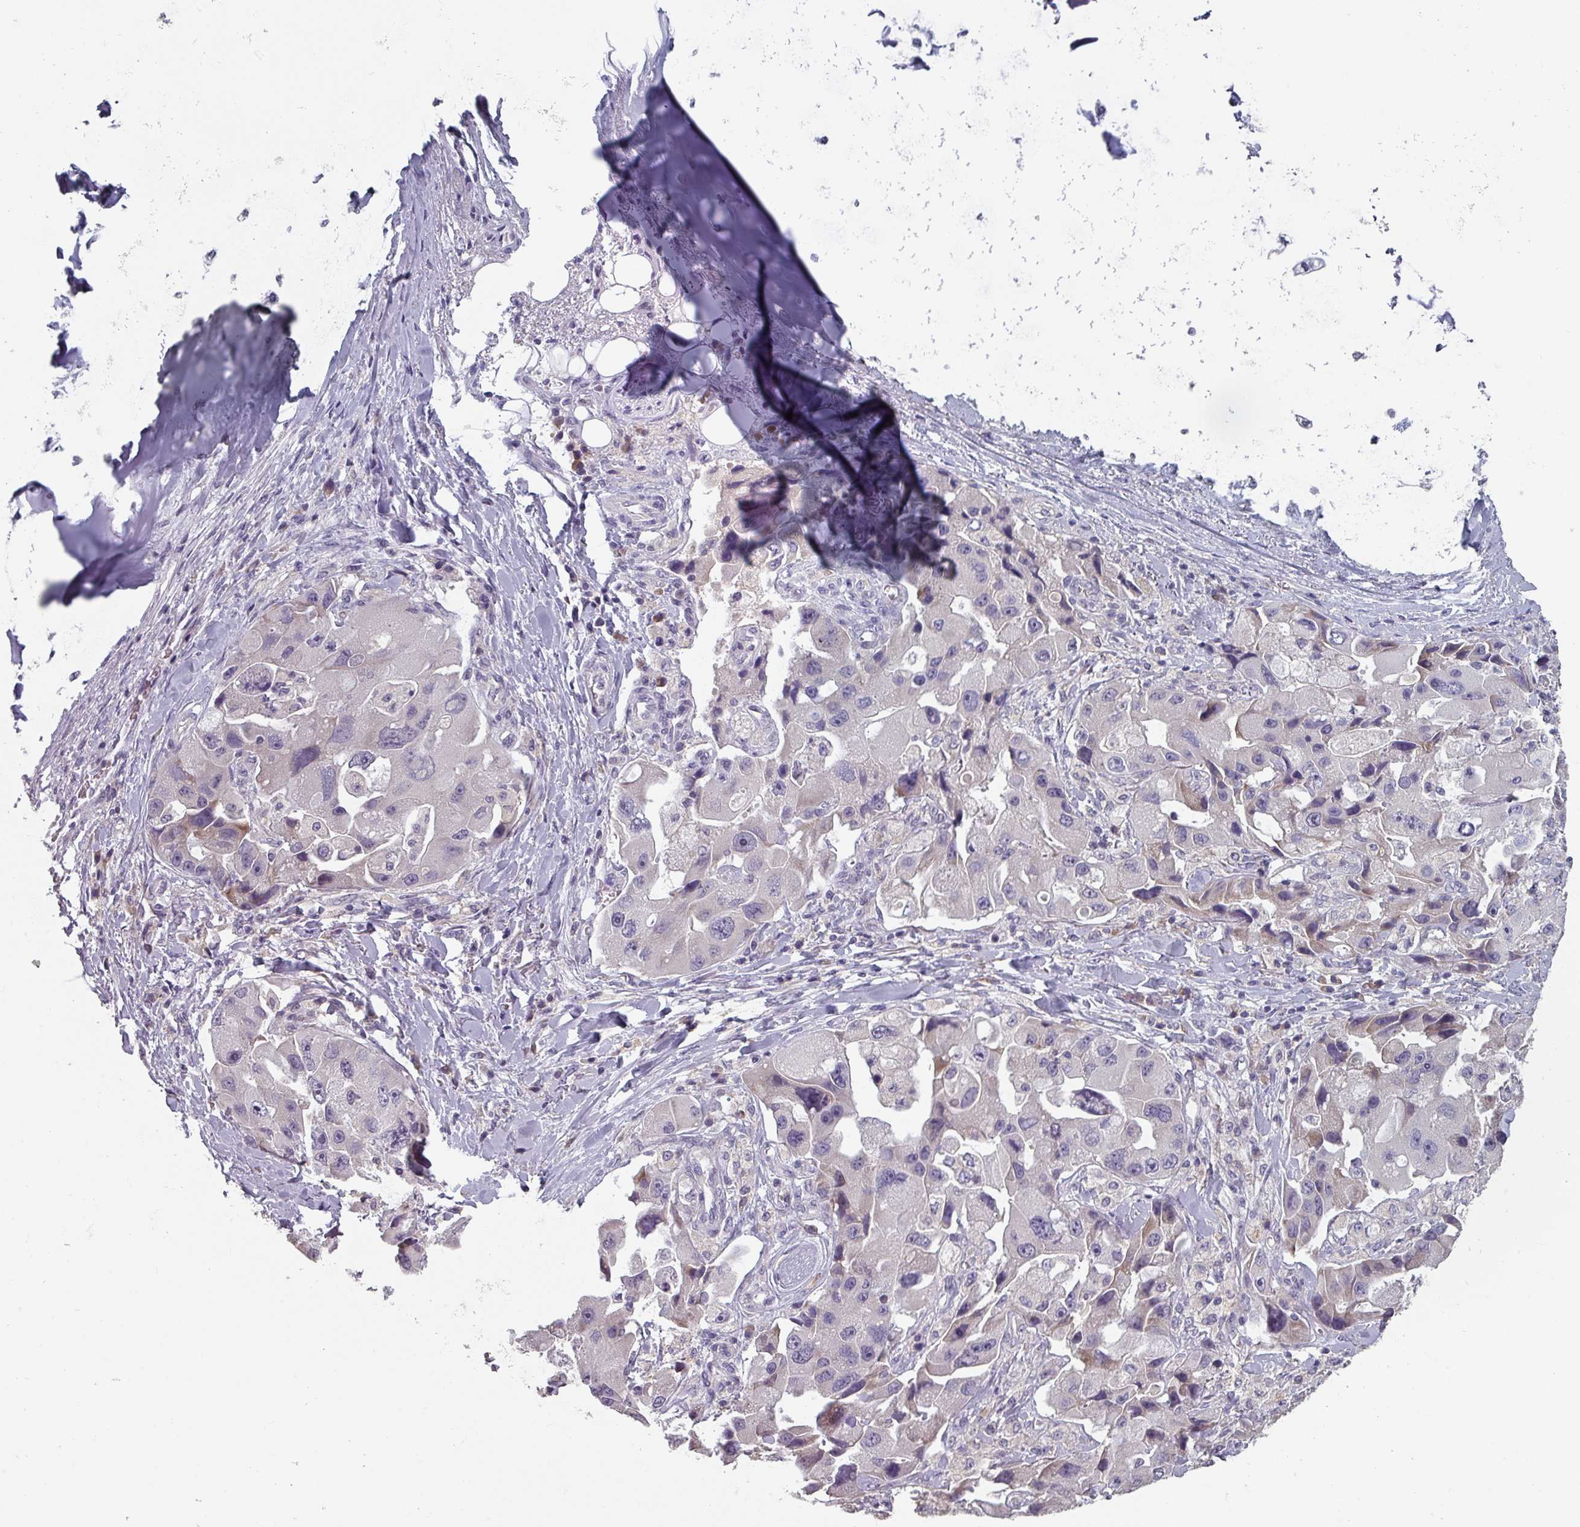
{"staining": {"intensity": "negative", "quantity": "none", "location": "none"}, "tissue": "lung cancer", "cell_type": "Tumor cells", "image_type": "cancer", "snomed": [{"axis": "morphology", "description": "Adenocarcinoma, NOS"}, {"axis": "topography", "description": "Lung"}], "caption": "This histopathology image is of lung cancer (adenocarcinoma) stained with immunohistochemistry to label a protein in brown with the nuclei are counter-stained blue. There is no positivity in tumor cells.", "gene": "PRAMEF8", "patient": {"sex": "female", "age": 54}}